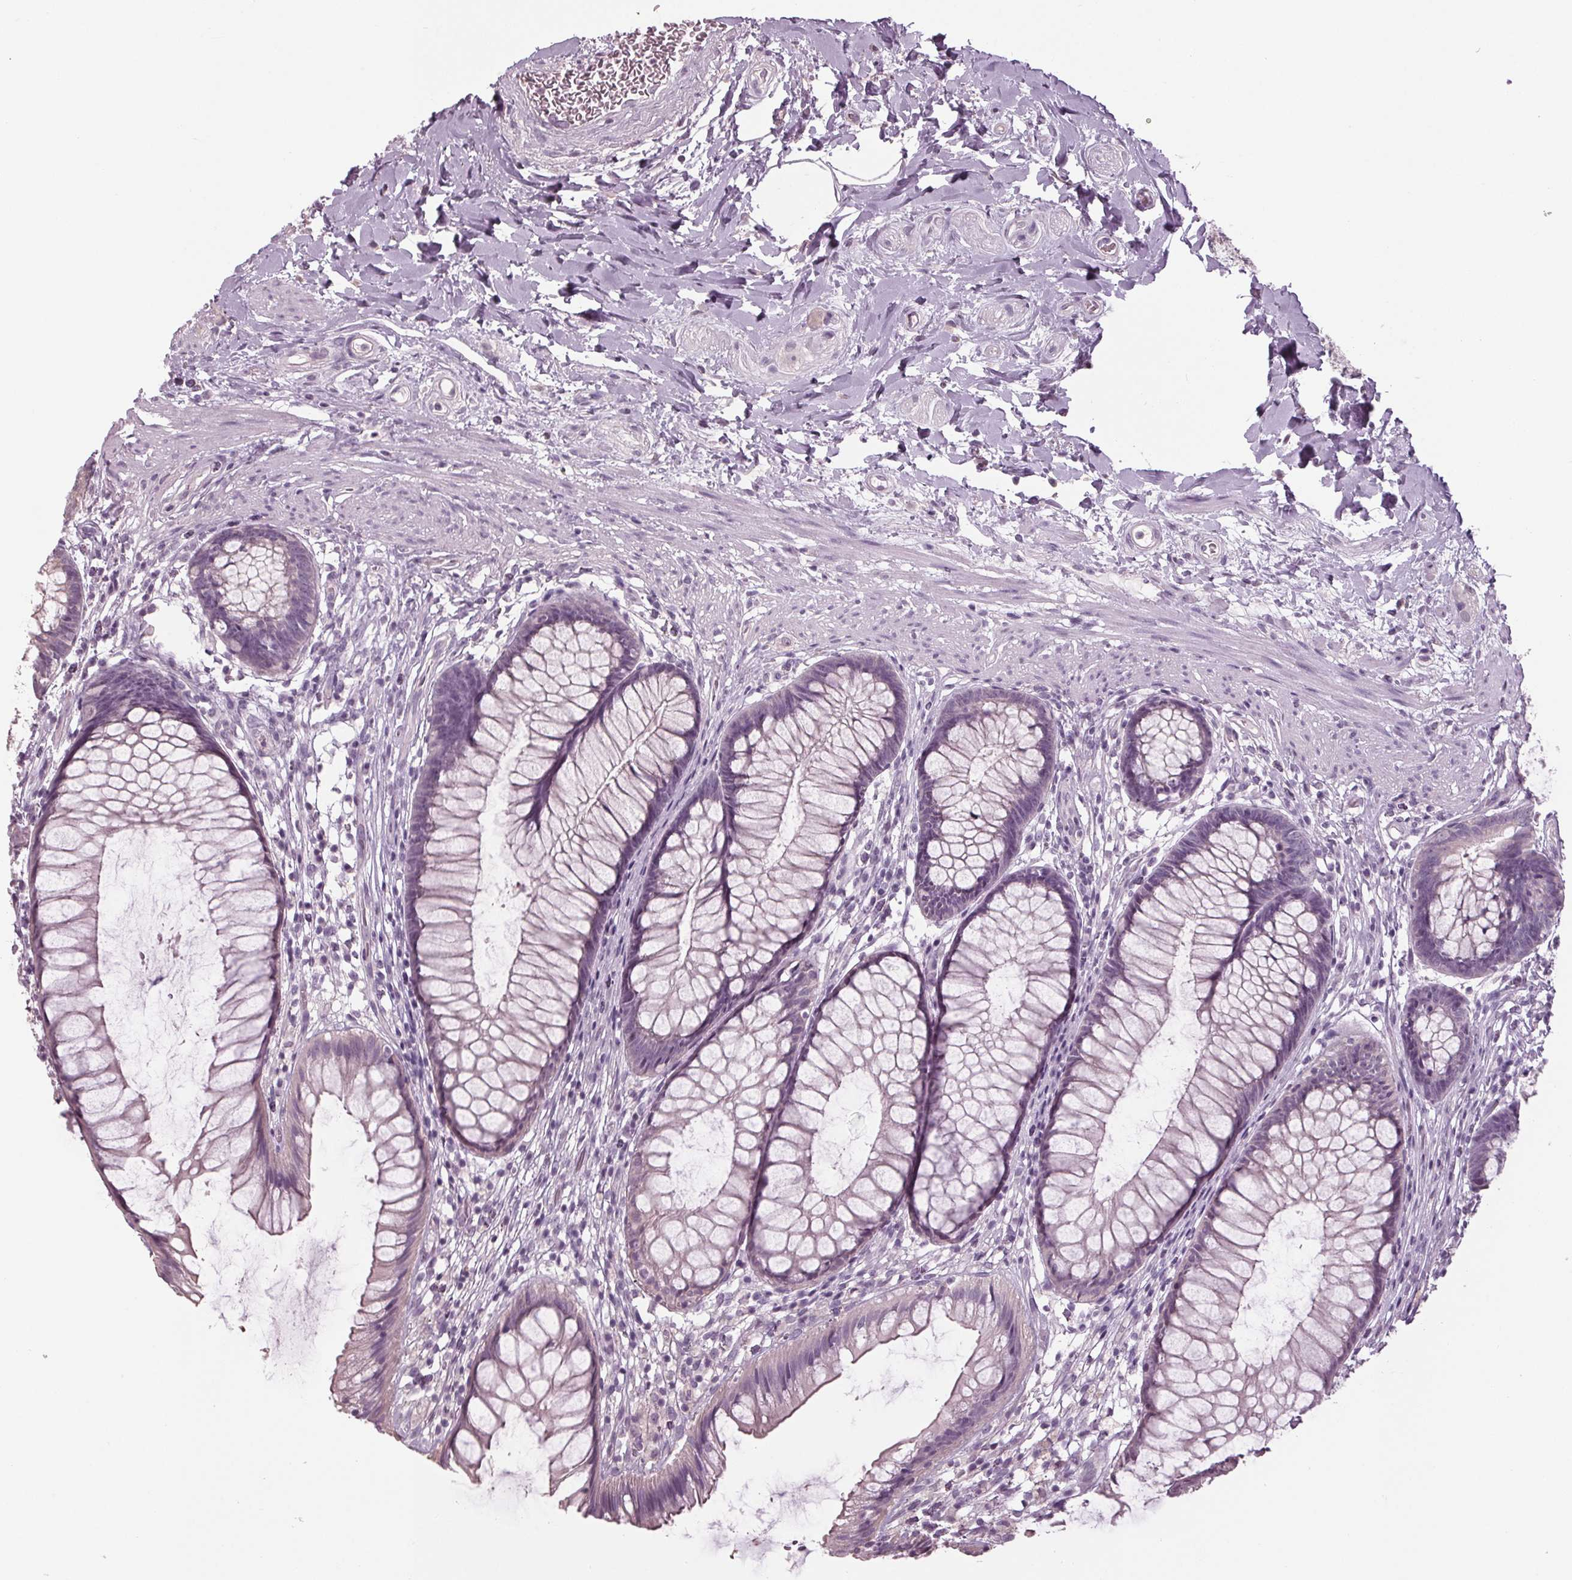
{"staining": {"intensity": "negative", "quantity": "none", "location": "none"}, "tissue": "rectum", "cell_type": "Glandular cells", "image_type": "normal", "snomed": [{"axis": "morphology", "description": "Normal tissue, NOS"}, {"axis": "topography", "description": "Smooth muscle"}, {"axis": "topography", "description": "Rectum"}], "caption": "This is an immunohistochemistry photomicrograph of normal rectum. There is no staining in glandular cells.", "gene": "TNNC2", "patient": {"sex": "male", "age": 53}}